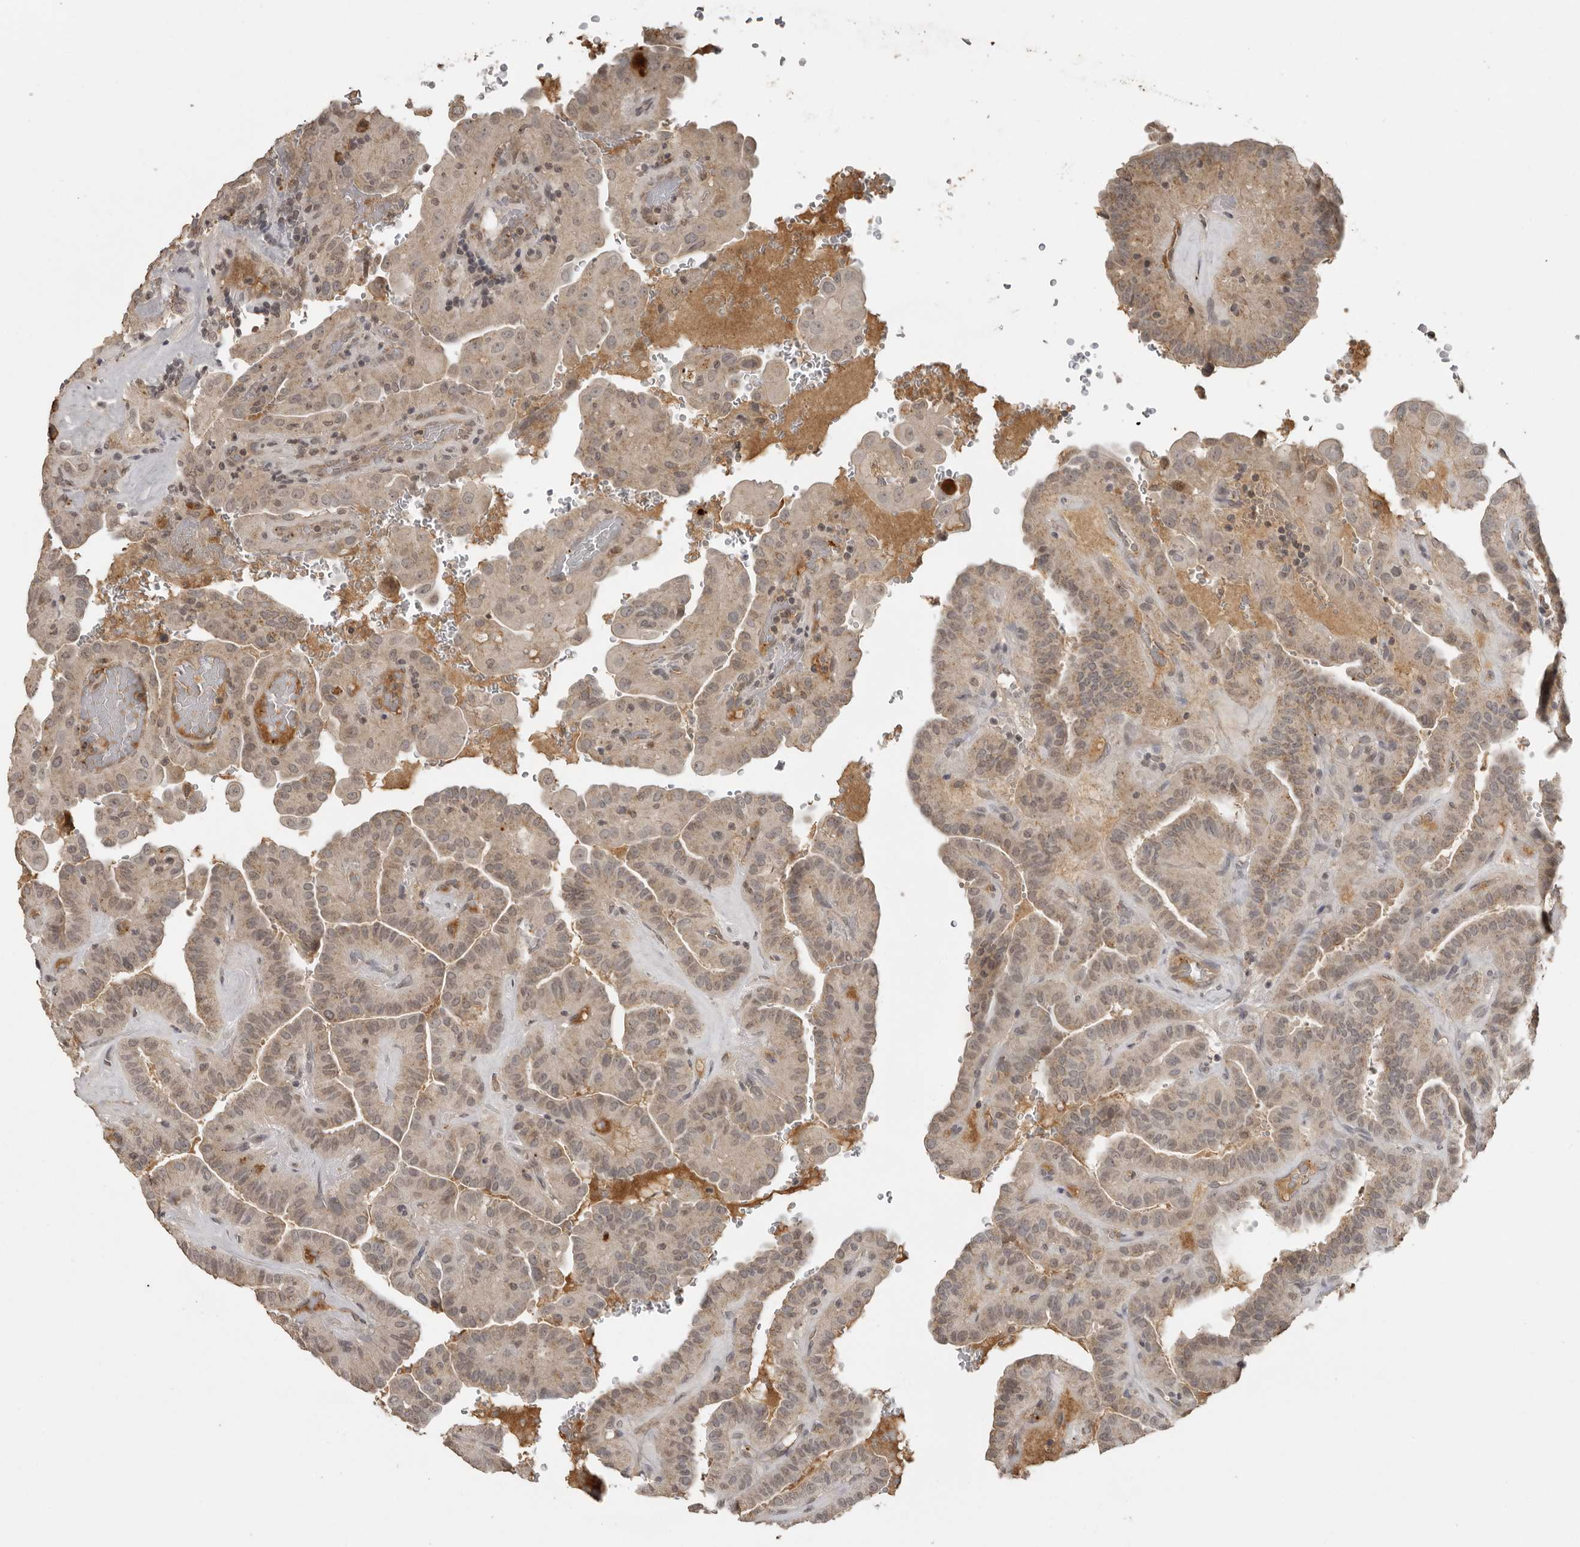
{"staining": {"intensity": "weak", "quantity": "<25%", "location": "cytoplasmic/membranous"}, "tissue": "thyroid cancer", "cell_type": "Tumor cells", "image_type": "cancer", "snomed": [{"axis": "morphology", "description": "Papillary adenocarcinoma, NOS"}, {"axis": "topography", "description": "Thyroid gland"}], "caption": "Immunohistochemistry photomicrograph of papillary adenocarcinoma (thyroid) stained for a protein (brown), which reveals no positivity in tumor cells.", "gene": "CTF1", "patient": {"sex": "male", "age": 77}}